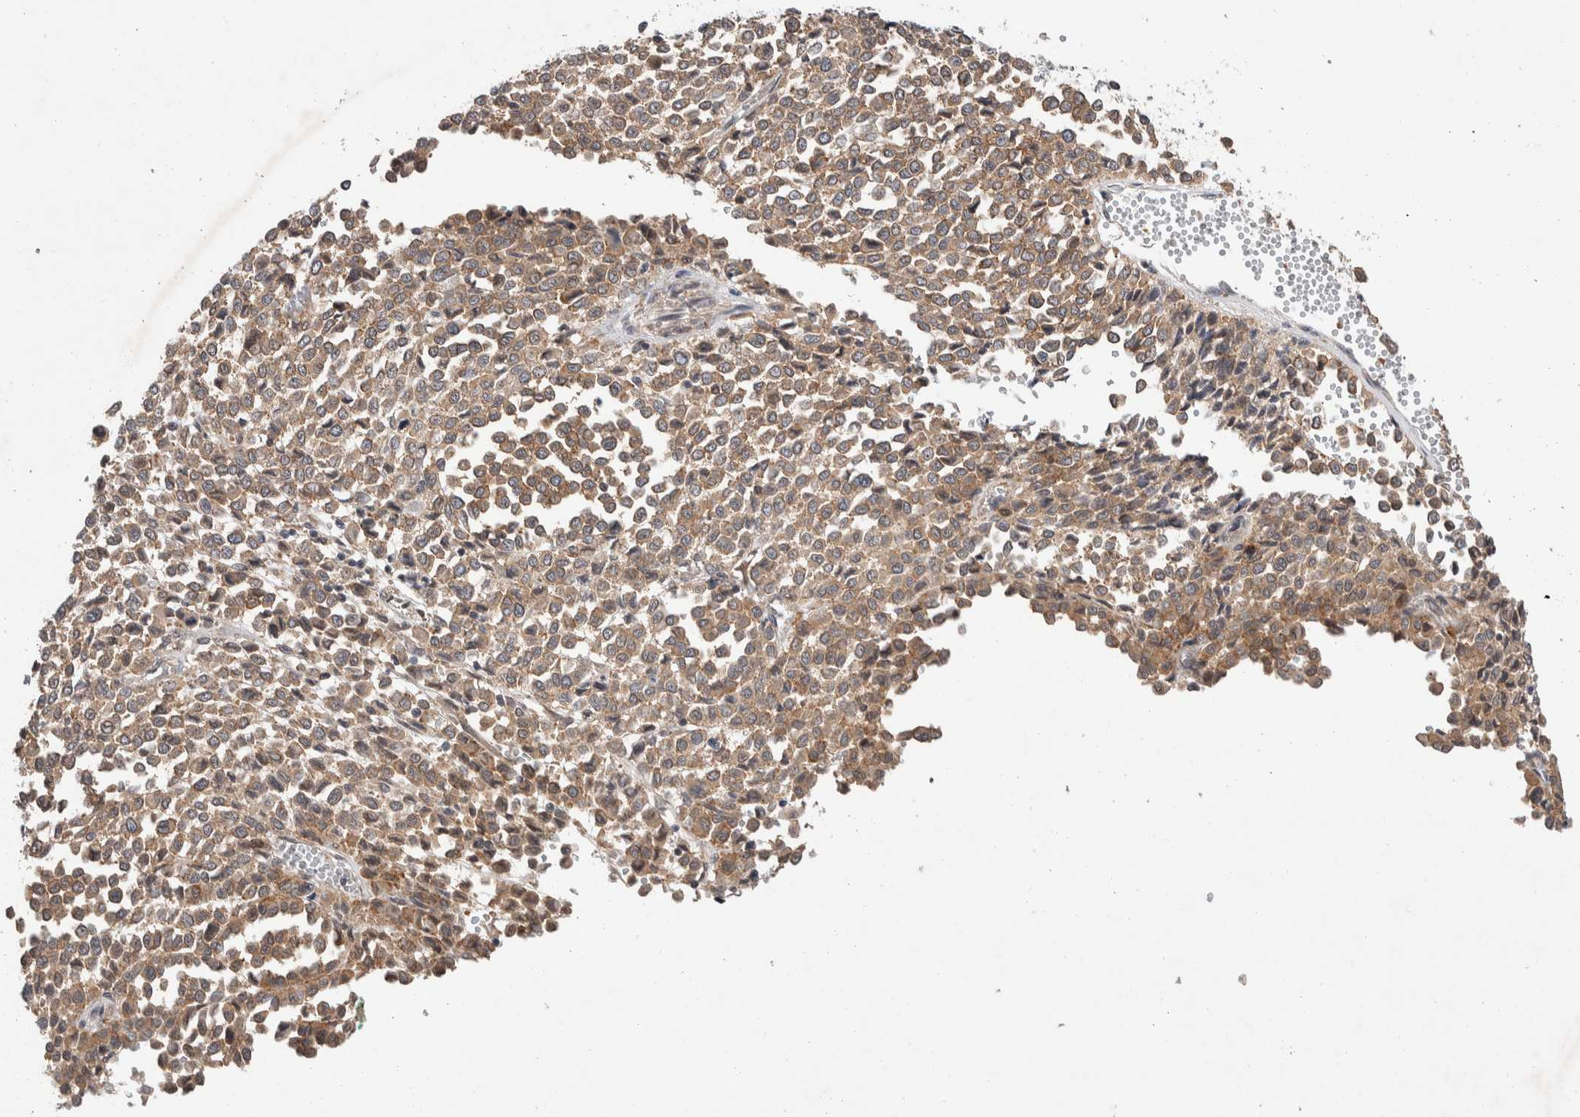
{"staining": {"intensity": "weak", "quantity": ">75%", "location": "cytoplasmic/membranous"}, "tissue": "melanoma", "cell_type": "Tumor cells", "image_type": "cancer", "snomed": [{"axis": "morphology", "description": "Malignant melanoma, Metastatic site"}, {"axis": "topography", "description": "Pancreas"}], "caption": "IHC micrograph of neoplastic tissue: malignant melanoma (metastatic site) stained using immunohistochemistry demonstrates low levels of weak protein expression localized specifically in the cytoplasmic/membranous of tumor cells, appearing as a cytoplasmic/membranous brown color.", "gene": "KCNK1", "patient": {"sex": "female", "age": 30}}